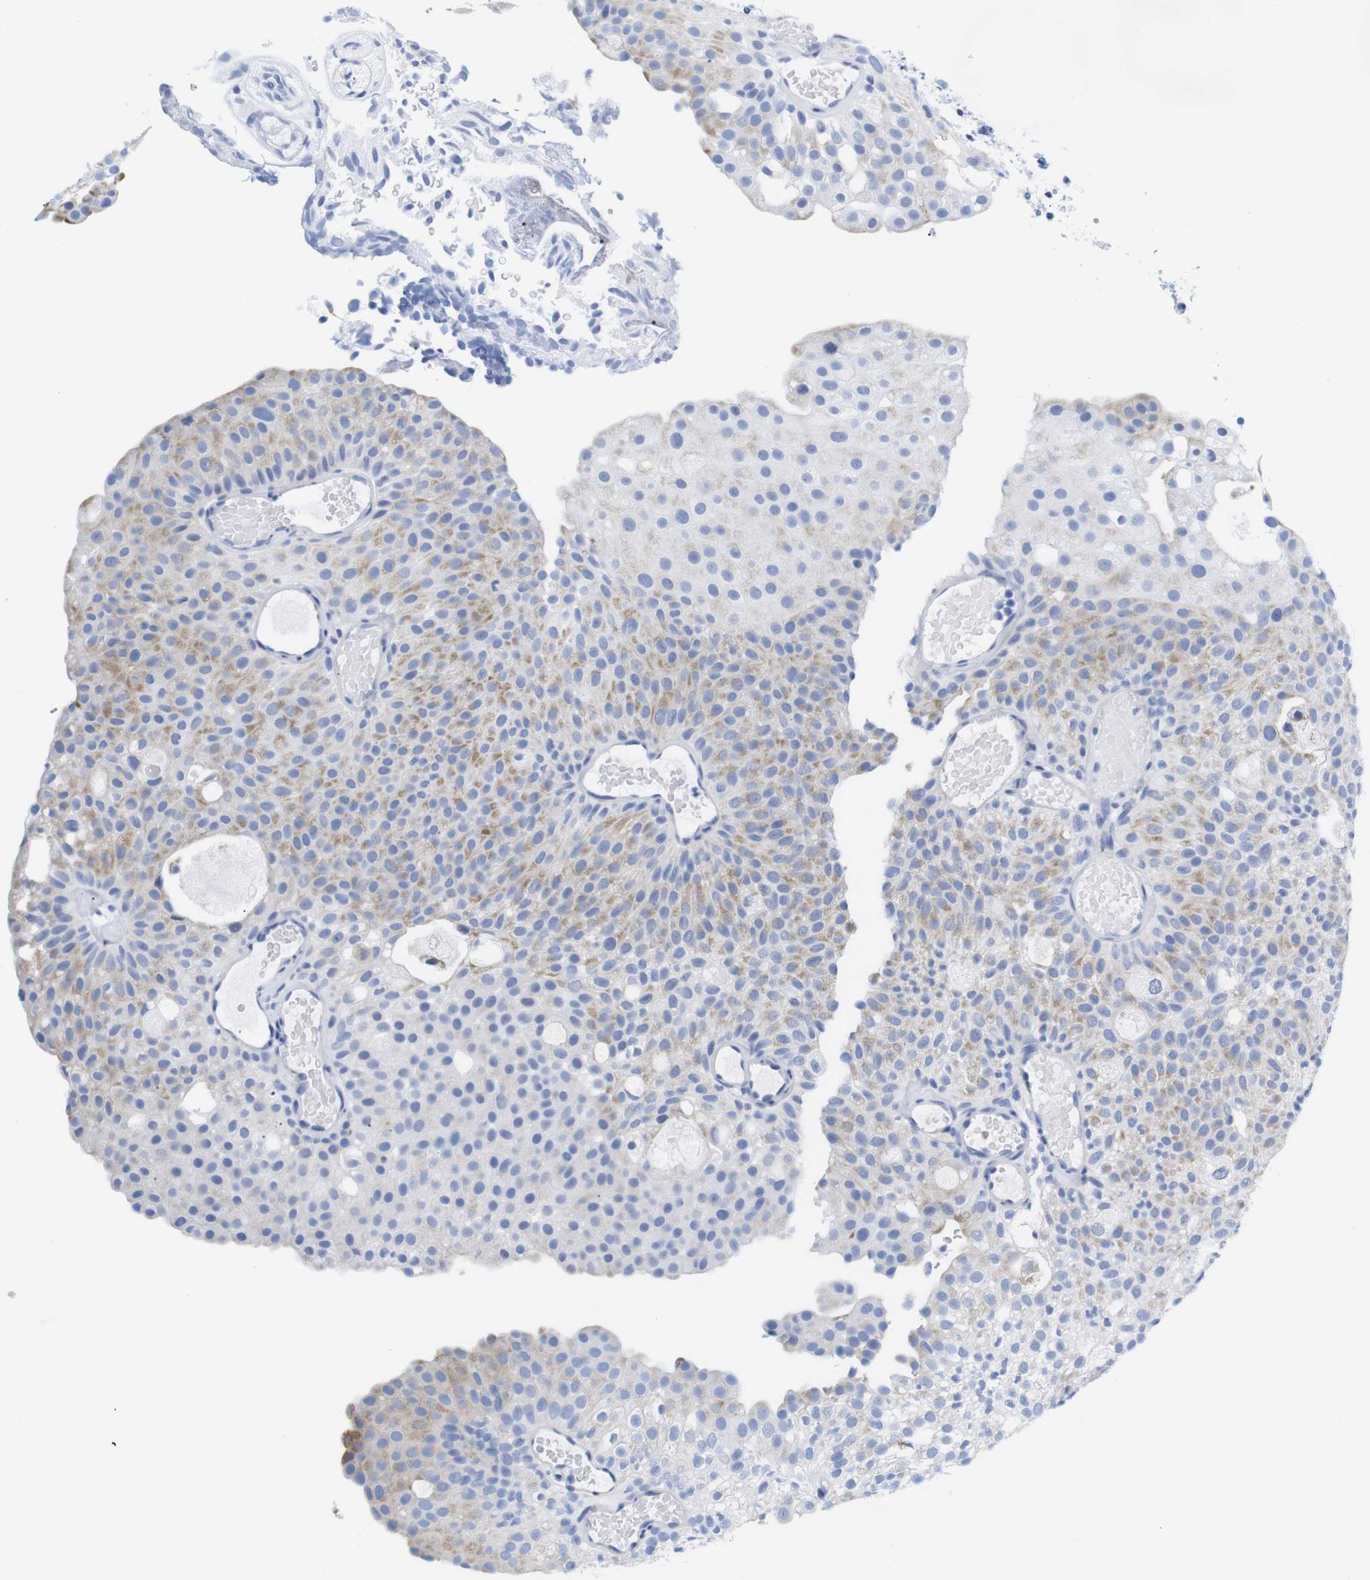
{"staining": {"intensity": "moderate", "quantity": "<25%", "location": "cytoplasmic/membranous"}, "tissue": "urothelial cancer", "cell_type": "Tumor cells", "image_type": "cancer", "snomed": [{"axis": "morphology", "description": "Urothelial carcinoma, Low grade"}, {"axis": "topography", "description": "Urinary bladder"}], "caption": "Brown immunohistochemical staining in human urothelial carcinoma (low-grade) reveals moderate cytoplasmic/membranous positivity in about <25% of tumor cells. The protein of interest is shown in brown color, while the nuclei are stained blue.", "gene": "LRRC55", "patient": {"sex": "male", "age": 78}}